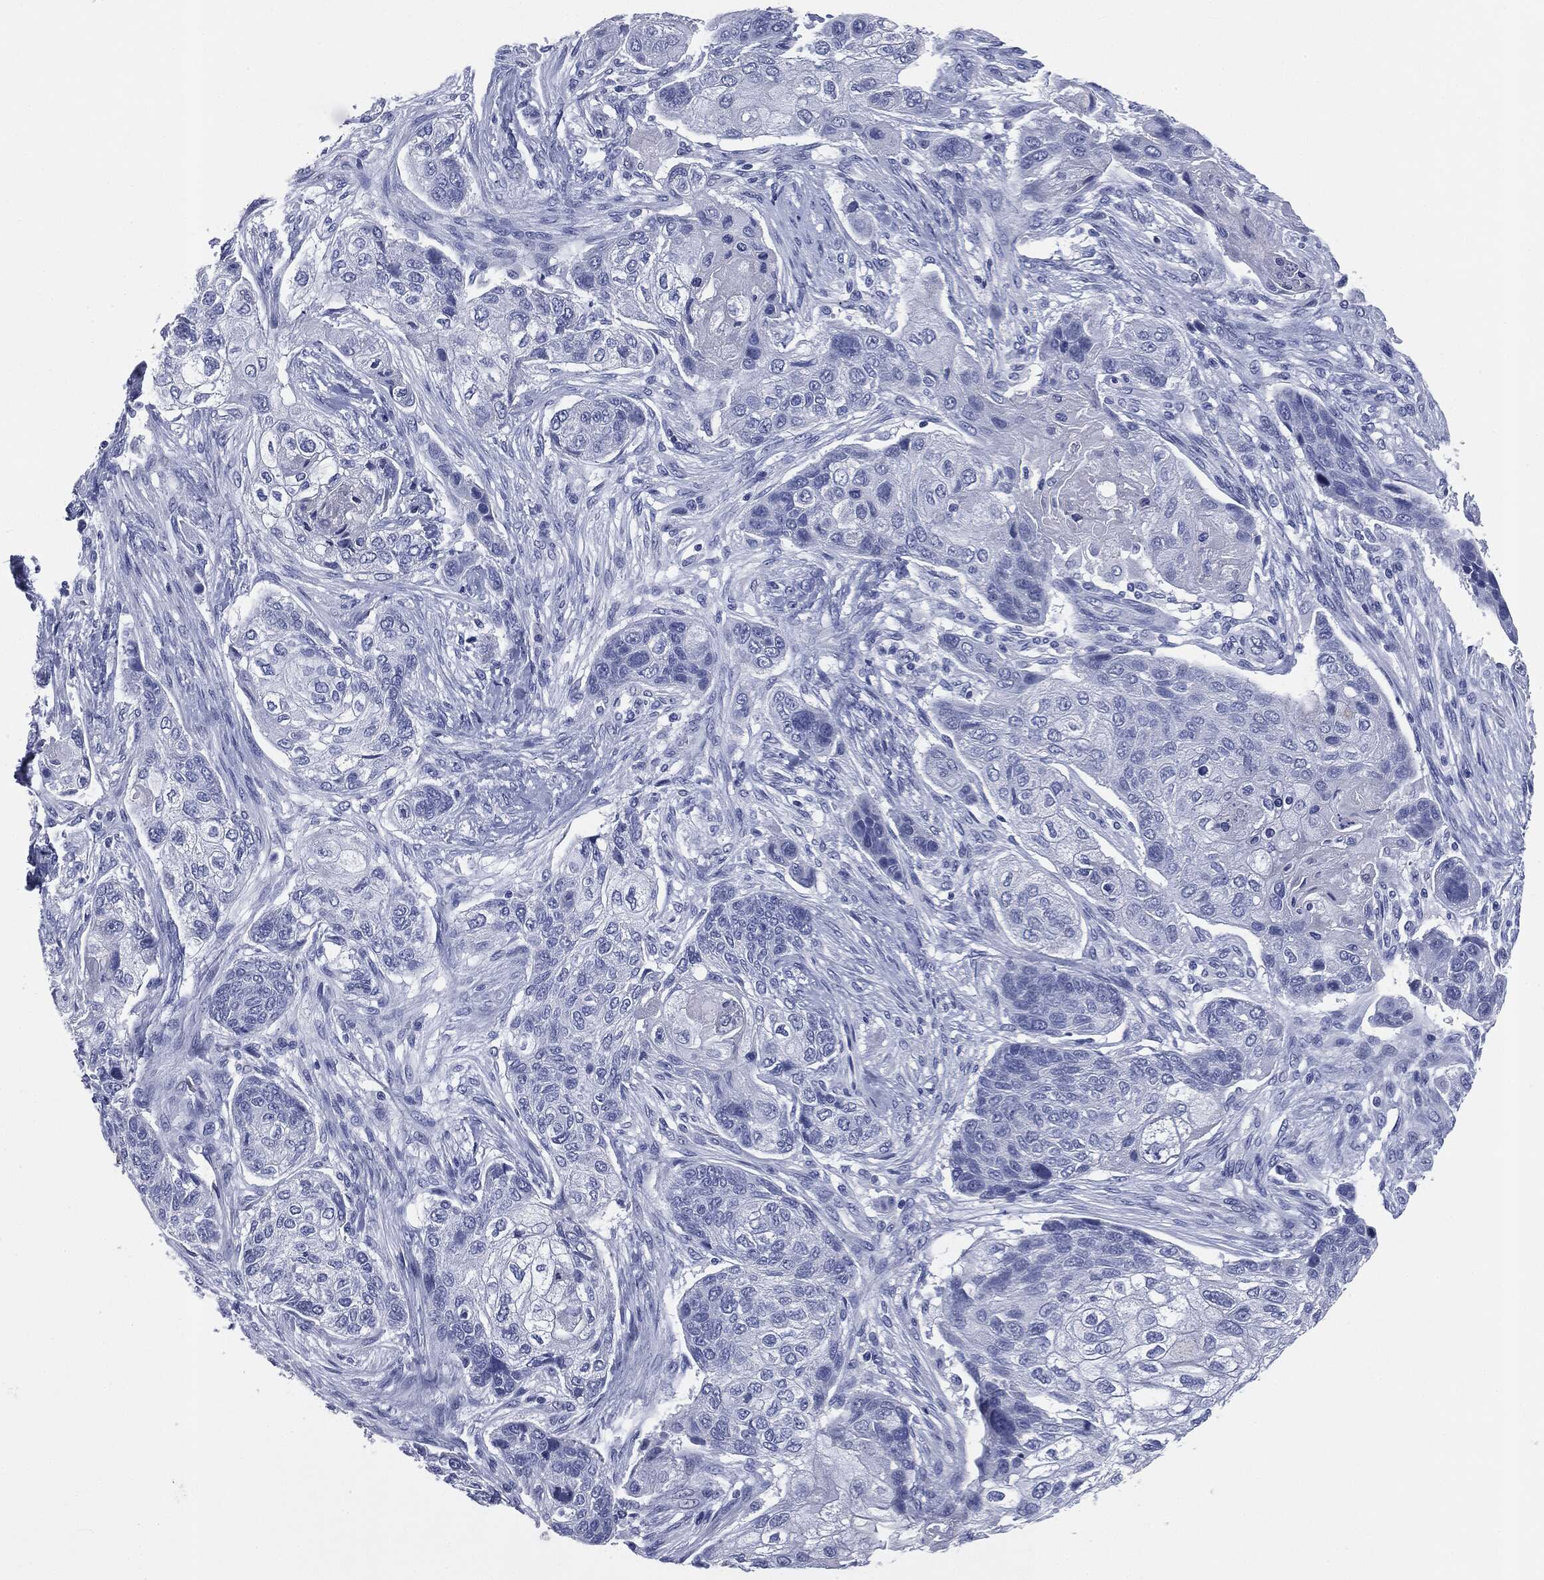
{"staining": {"intensity": "negative", "quantity": "none", "location": "none"}, "tissue": "lung cancer", "cell_type": "Tumor cells", "image_type": "cancer", "snomed": [{"axis": "morphology", "description": "Normal tissue, NOS"}, {"axis": "morphology", "description": "Squamous cell carcinoma, NOS"}, {"axis": "topography", "description": "Bronchus"}, {"axis": "topography", "description": "Lung"}], "caption": "A high-resolution histopathology image shows IHC staining of lung cancer, which reveals no significant positivity in tumor cells.", "gene": "ATP2A1", "patient": {"sex": "male", "age": 69}}